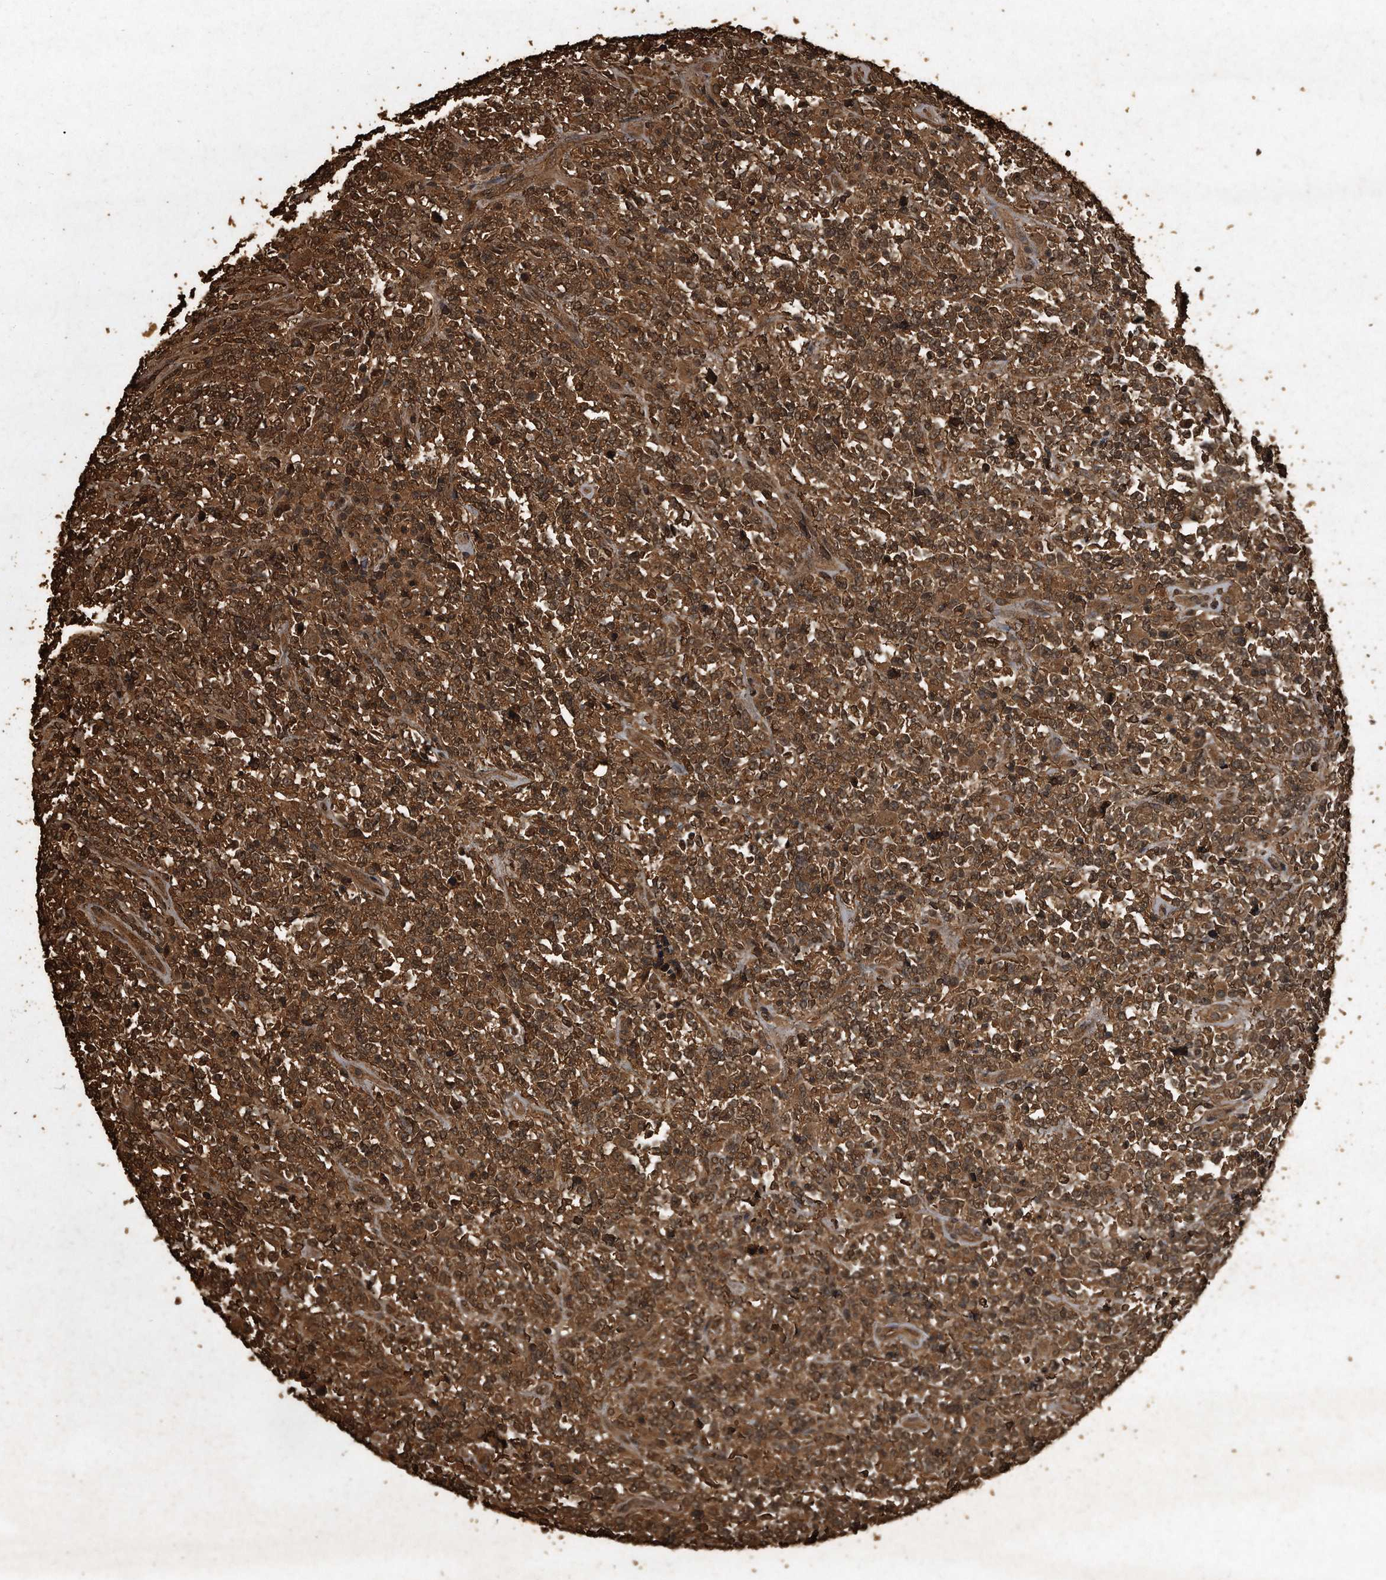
{"staining": {"intensity": "strong", "quantity": ">75%", "location": "cytoplasmic/membranous"}, "tissue": "lymphoma", "cell_type": "Tumor cells", "image_type": "cancer", "snomed": [{"axis": "morphology", "description": "Malignant lymphoma, non-Hodgkin's type, High grade"}, {"axis": "topography", "description": "Soft tissue"}], "caption": "About >75% of tumor cells in human high-grade malignant lymphoma, non-Hodgkin's type show strong cytoplasmic/membranous protein expression as visualized by brown immunohistochemical staining.", "gene": "CFLAR", "patient": {"sex": "male", "age": 18}}